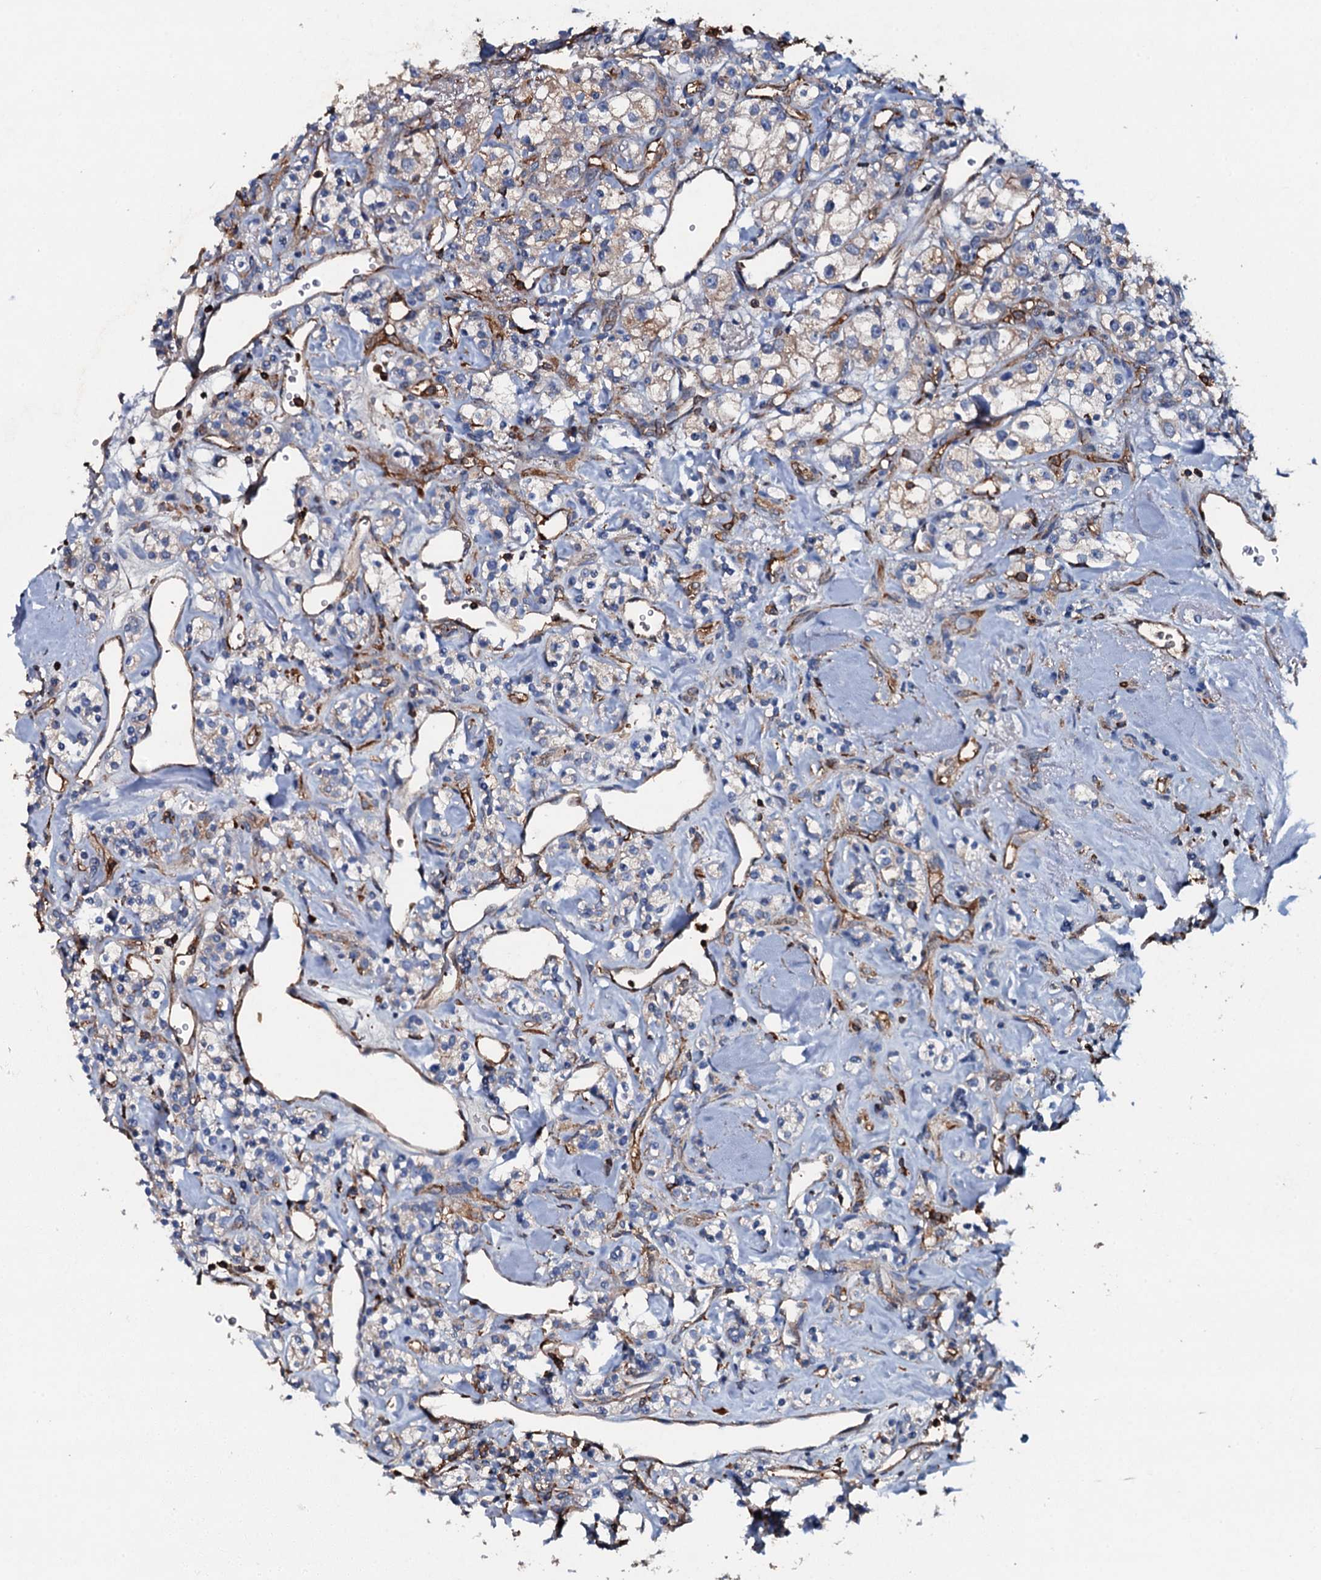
{"staining": {"intensity": "weak", "quantity": "<25%", "location": "cytoplasmic/membranous"}, "tissue": "renal cancer", "cell_type": "Tumor cells", "image_type": "cancer", "snomed": [{"axis": "morphology", "description": "Adenocarcinoma, NOS"}, {"axis": "topography", "description": "Kidney"}], "caption": "Adenocarcinoma (renal) stained for a protein using immunohistochemistry exhibits no staining tumor cells.", "gene": "MS4A4E", "patient": {"sex": "male", "age": 77}}